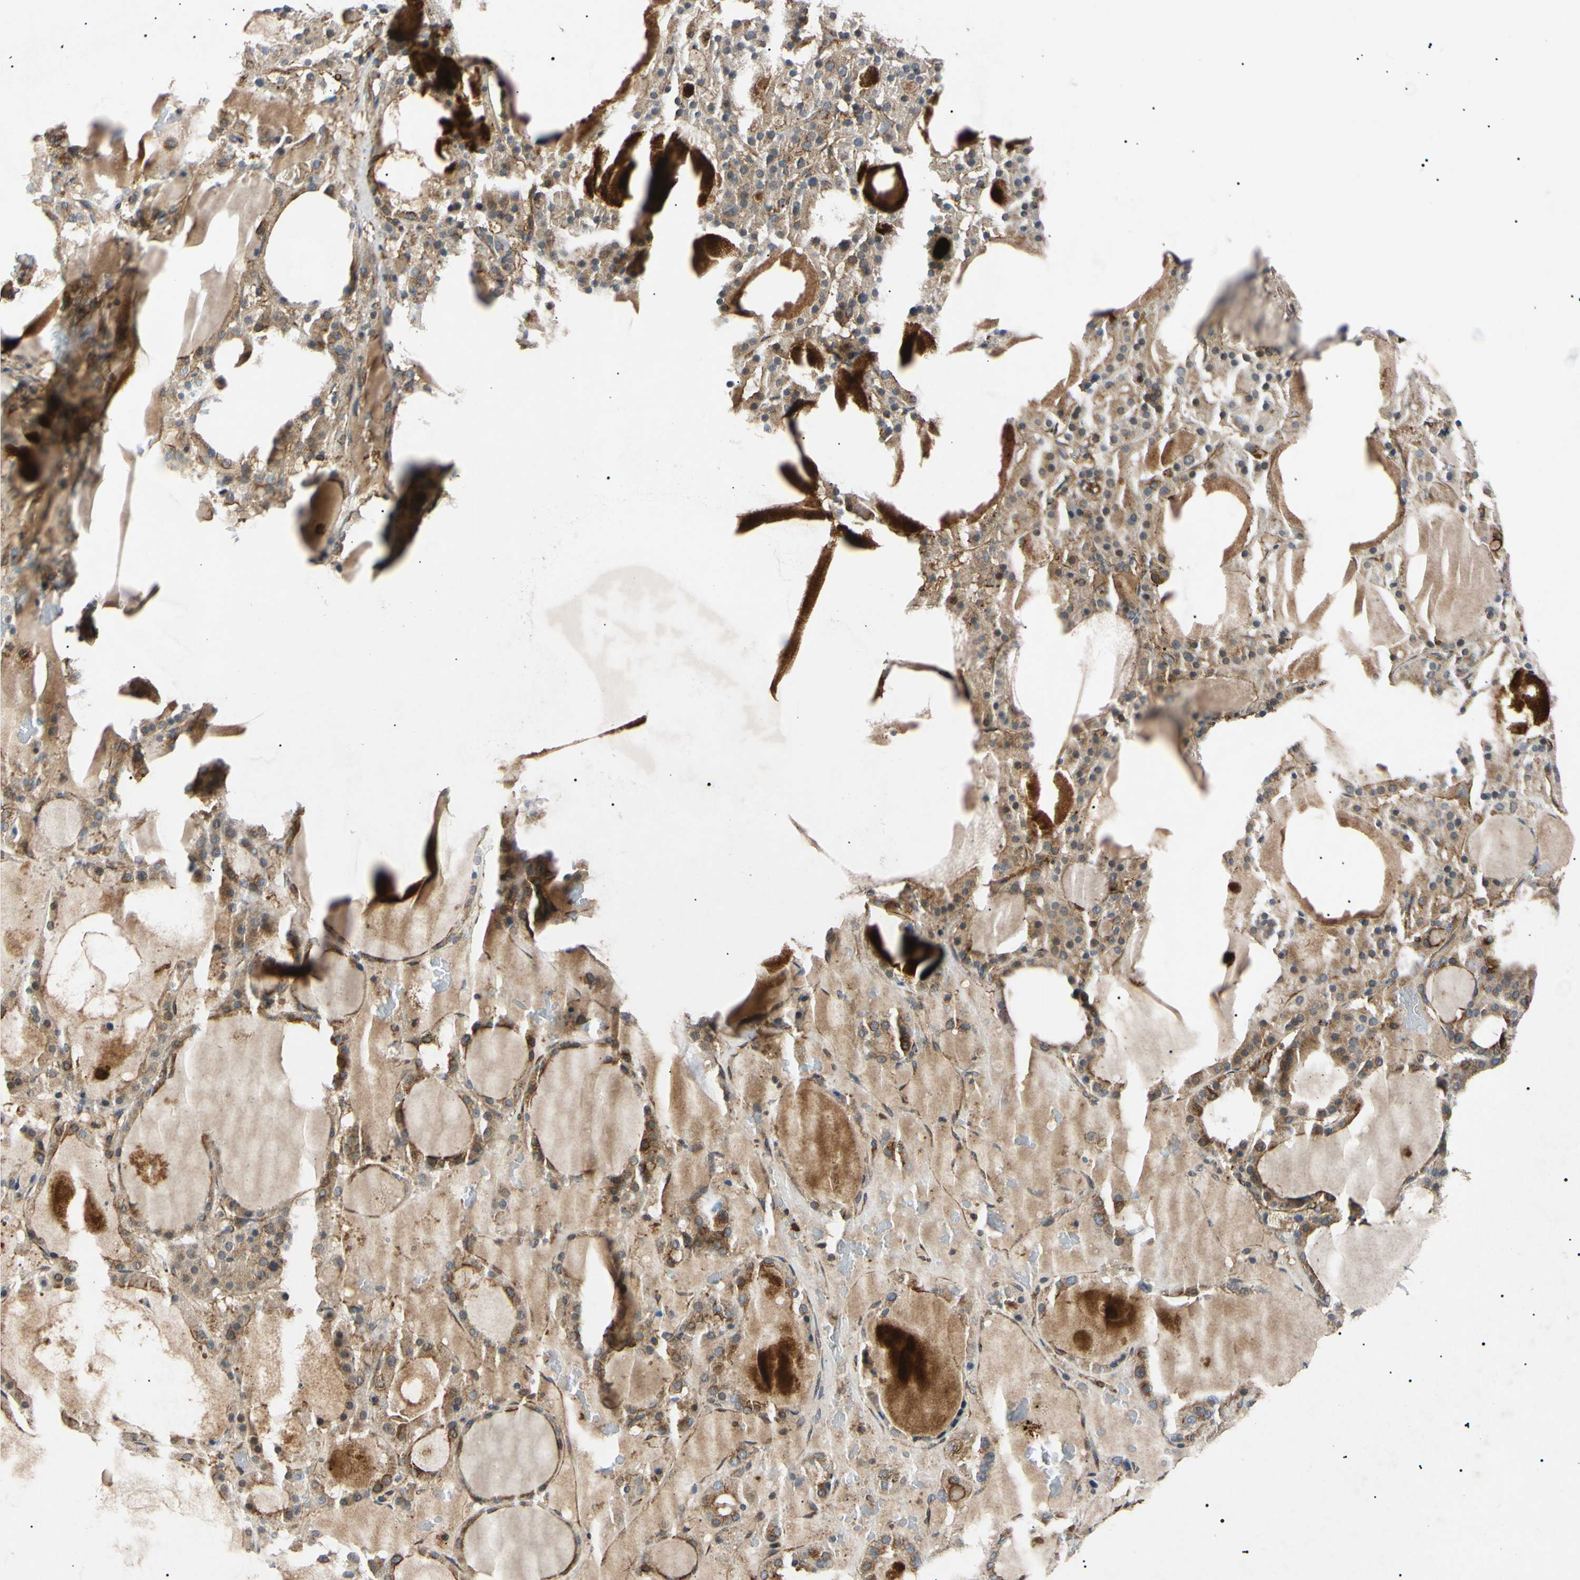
{"staining": {"intensity": "moderate", "quantity": ">75%", "location": "cytoplasmic/membranous"}, "tissue": "thyroid gland", "cell_type": "Glandular cells", "image_type": "normal", "snomed": [{"axis": "morphology", "description": "Normal tissue, NOS"}, {"axis": "morphology", "description": "Carcinoma, NOS"}, {"axis": "topography", "description": "Thyroid gland"}], "caption": "This image shows immunohistochemistry staining of normal thyroid gland, with medium moderate cytoplasmic/membranous staining in about >75% of glandular cells.", "gene": "TUBB4A", "patient": {"sex": "female", "age": 86}}